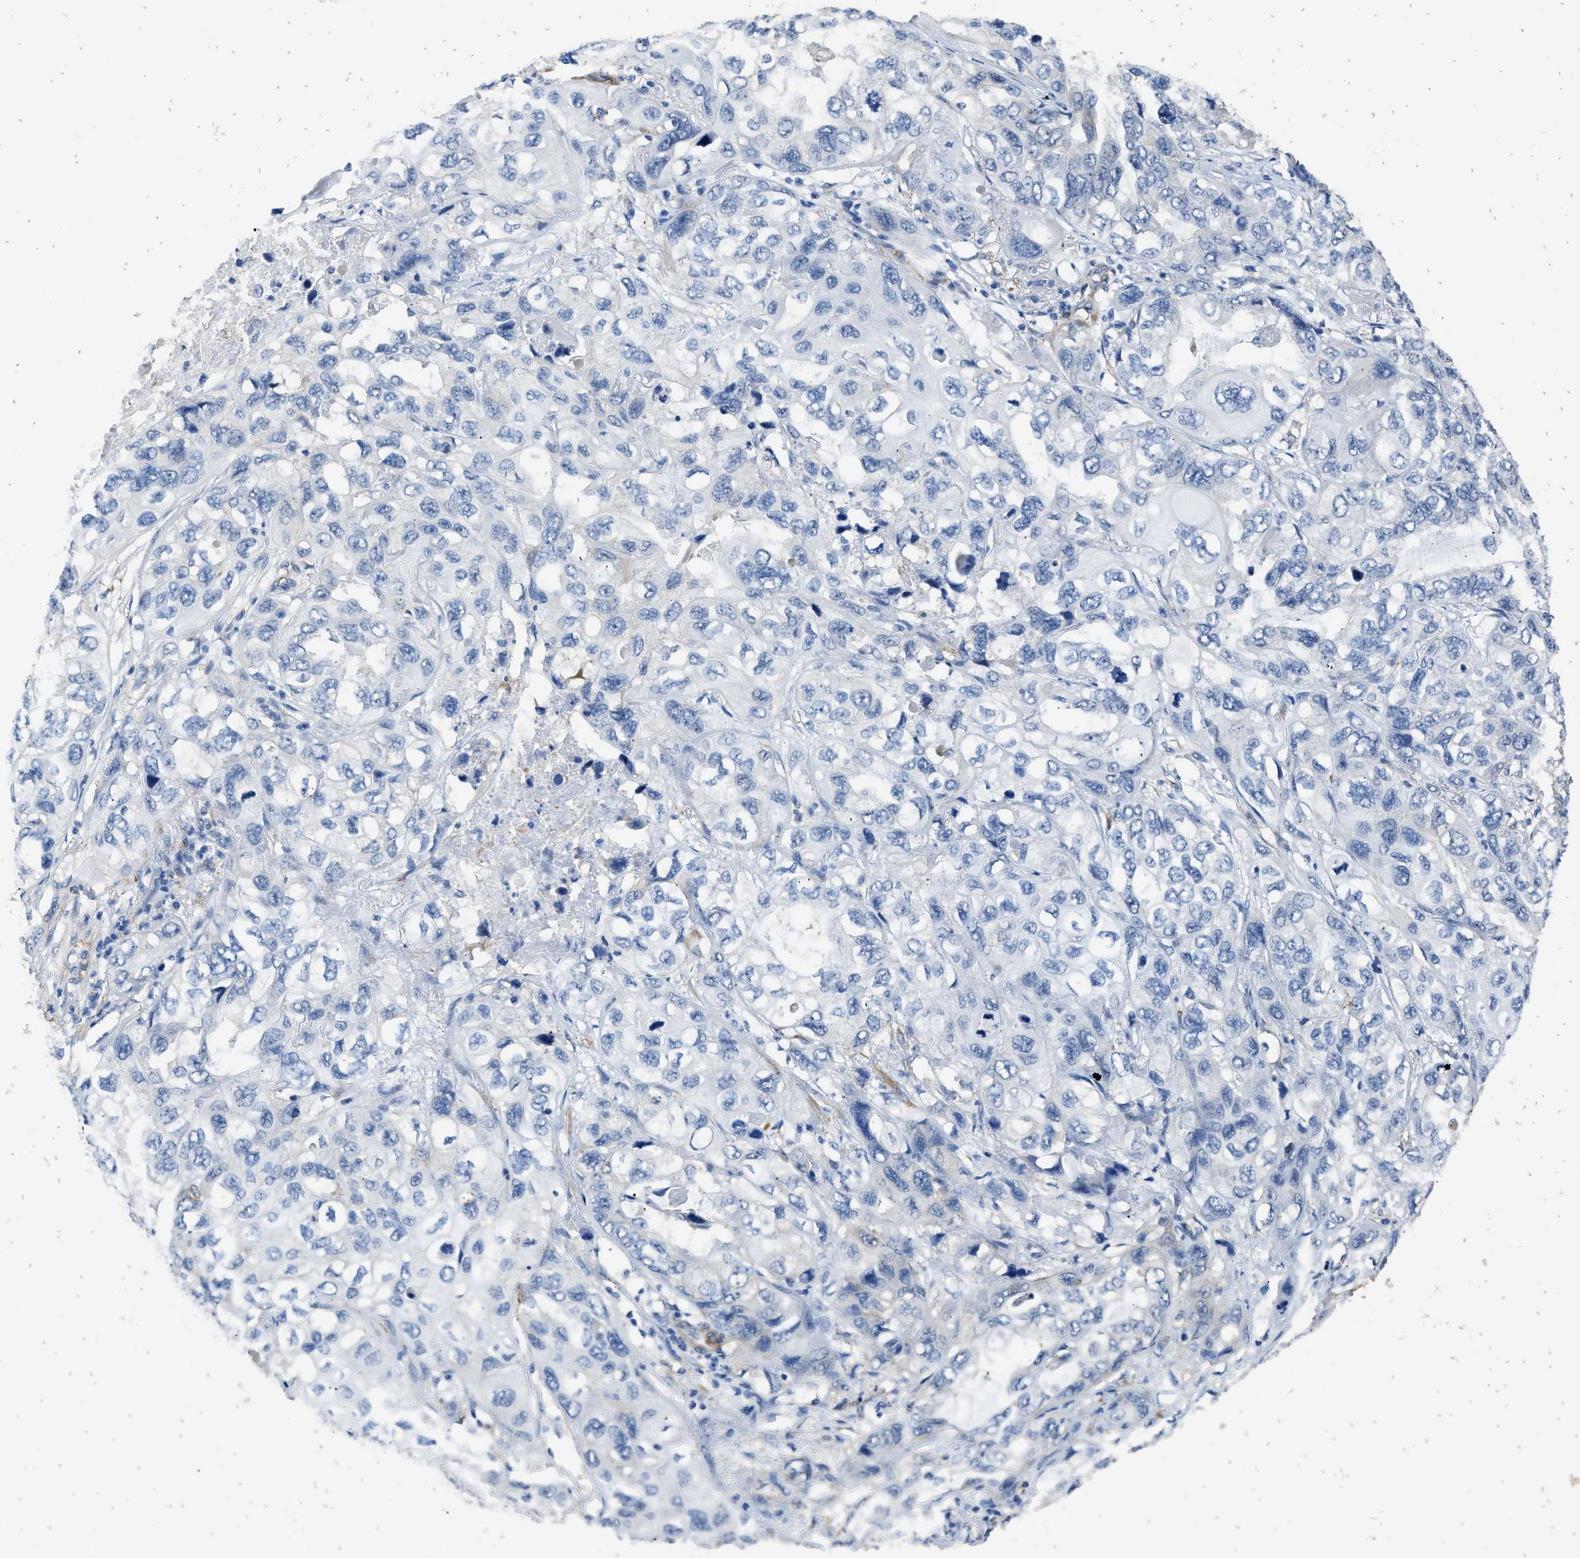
{"staining": {"intensity": "negative", "quantity": "none", "location": "none"}, "tissue": "lung cancer", "cell_type": "Tumor cells", "image_type": "cancer", "snomed": [{"axis": "morphology", "description": "Squamous cell carcinoma, NOS"}, {"axis": "topography", "description": "Lung"}], "caption": "Tumor cells are negative for brown protein staining in lung cancer (squamous cell carcinoma). The staining is performed using DAB brown chromogen with nuclei counter-stained in using hematoxylin.", "gene": "ZSWIM5", "patient": {"sex": "female", "age": 73}}